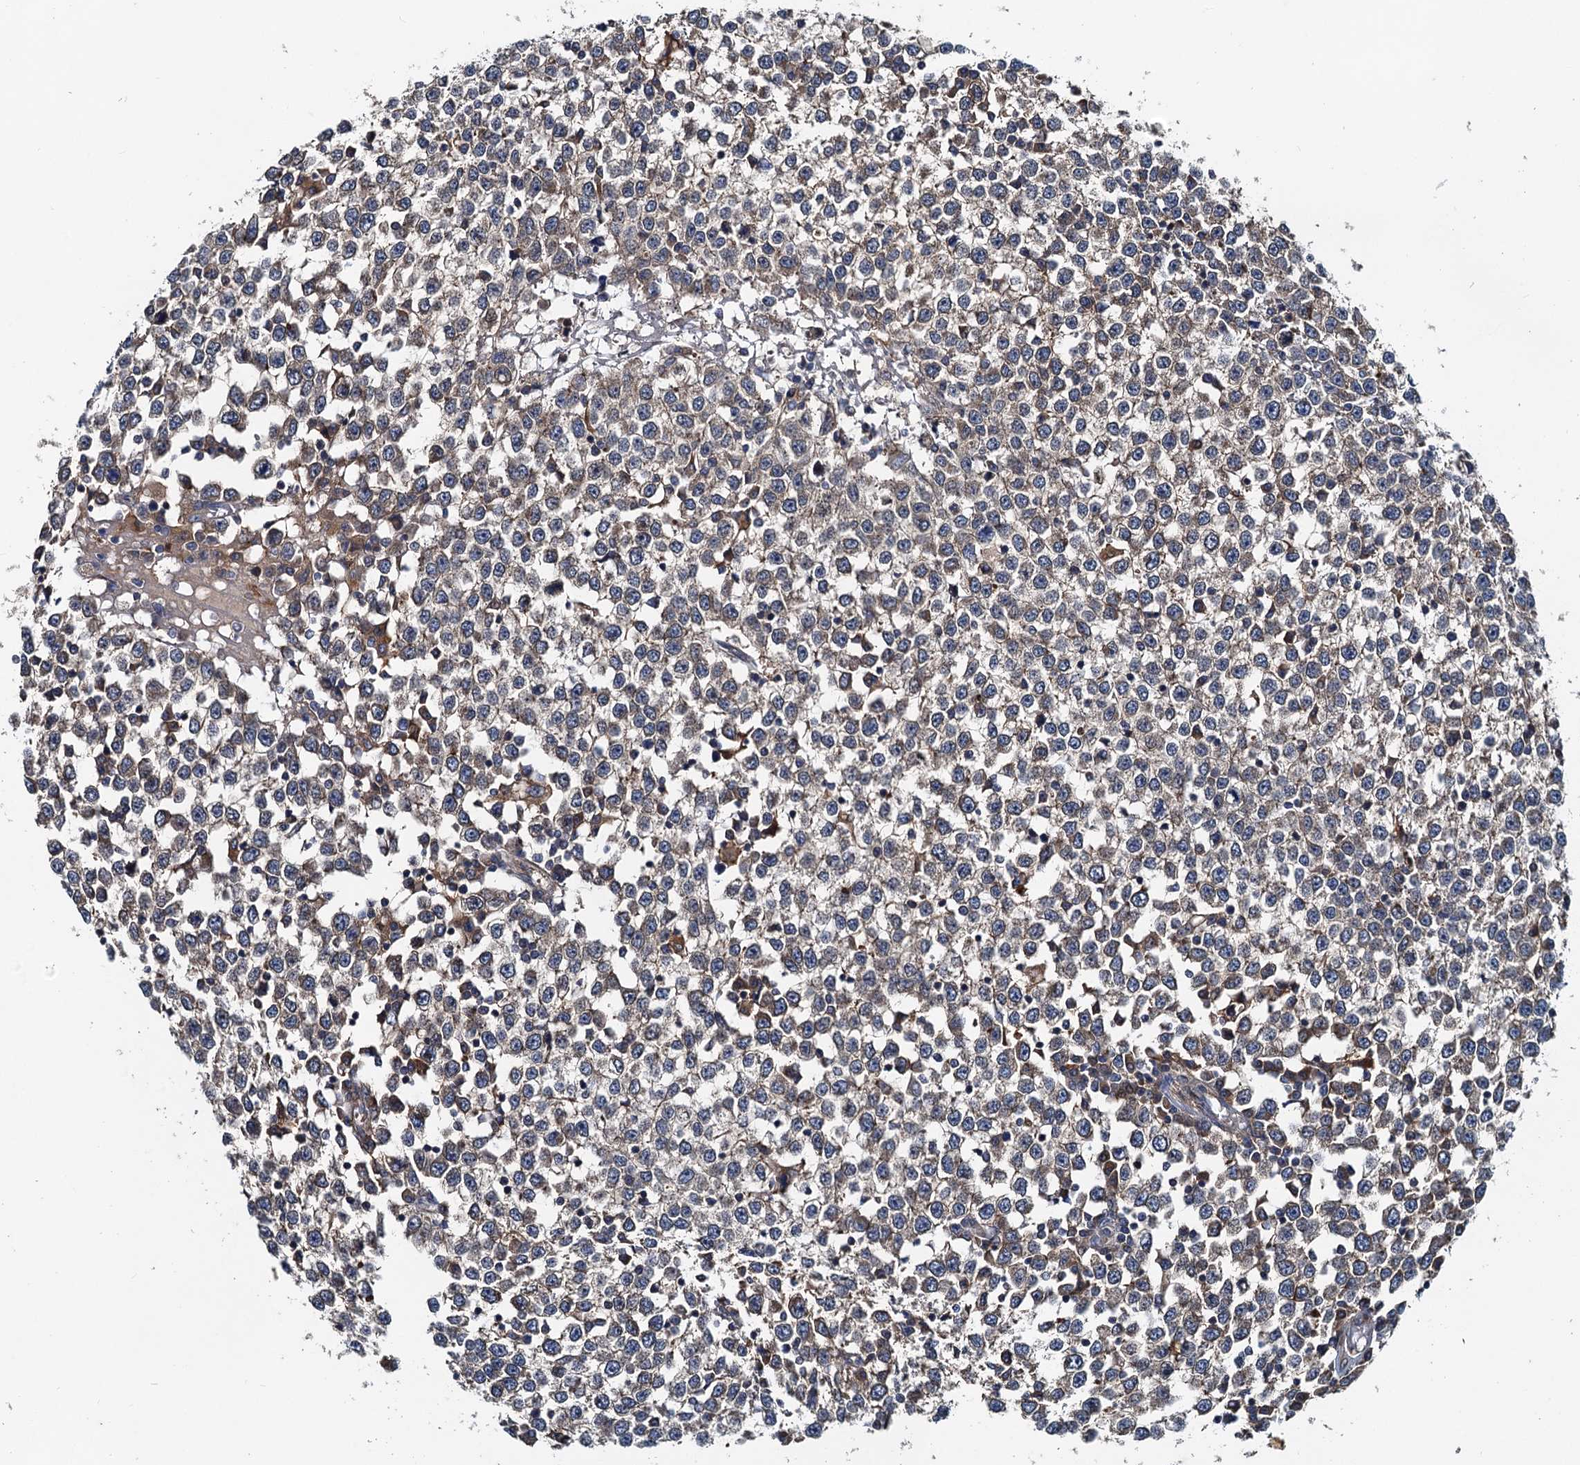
{"staining": {"intensity": "weak", "quantity": "25%-75%", "location": "cytoplasmic/membranous"}, "tissue": "testis cancer", "cell_type": "Tumor cells", "image_type": "cancer", "snomed": [{"axis": "morphology", "description": "Seminoma, NOS"}, {"axis": "topography", "description": "Testis"}], "caption": "Human testis seminoma stained with a brown dye displays weak cytoplasmic/membranous positive staining in approximately 25%-75% of tumor cells.", "gene": "EFL1", "patient": {"sex": "male", "age": 65}}